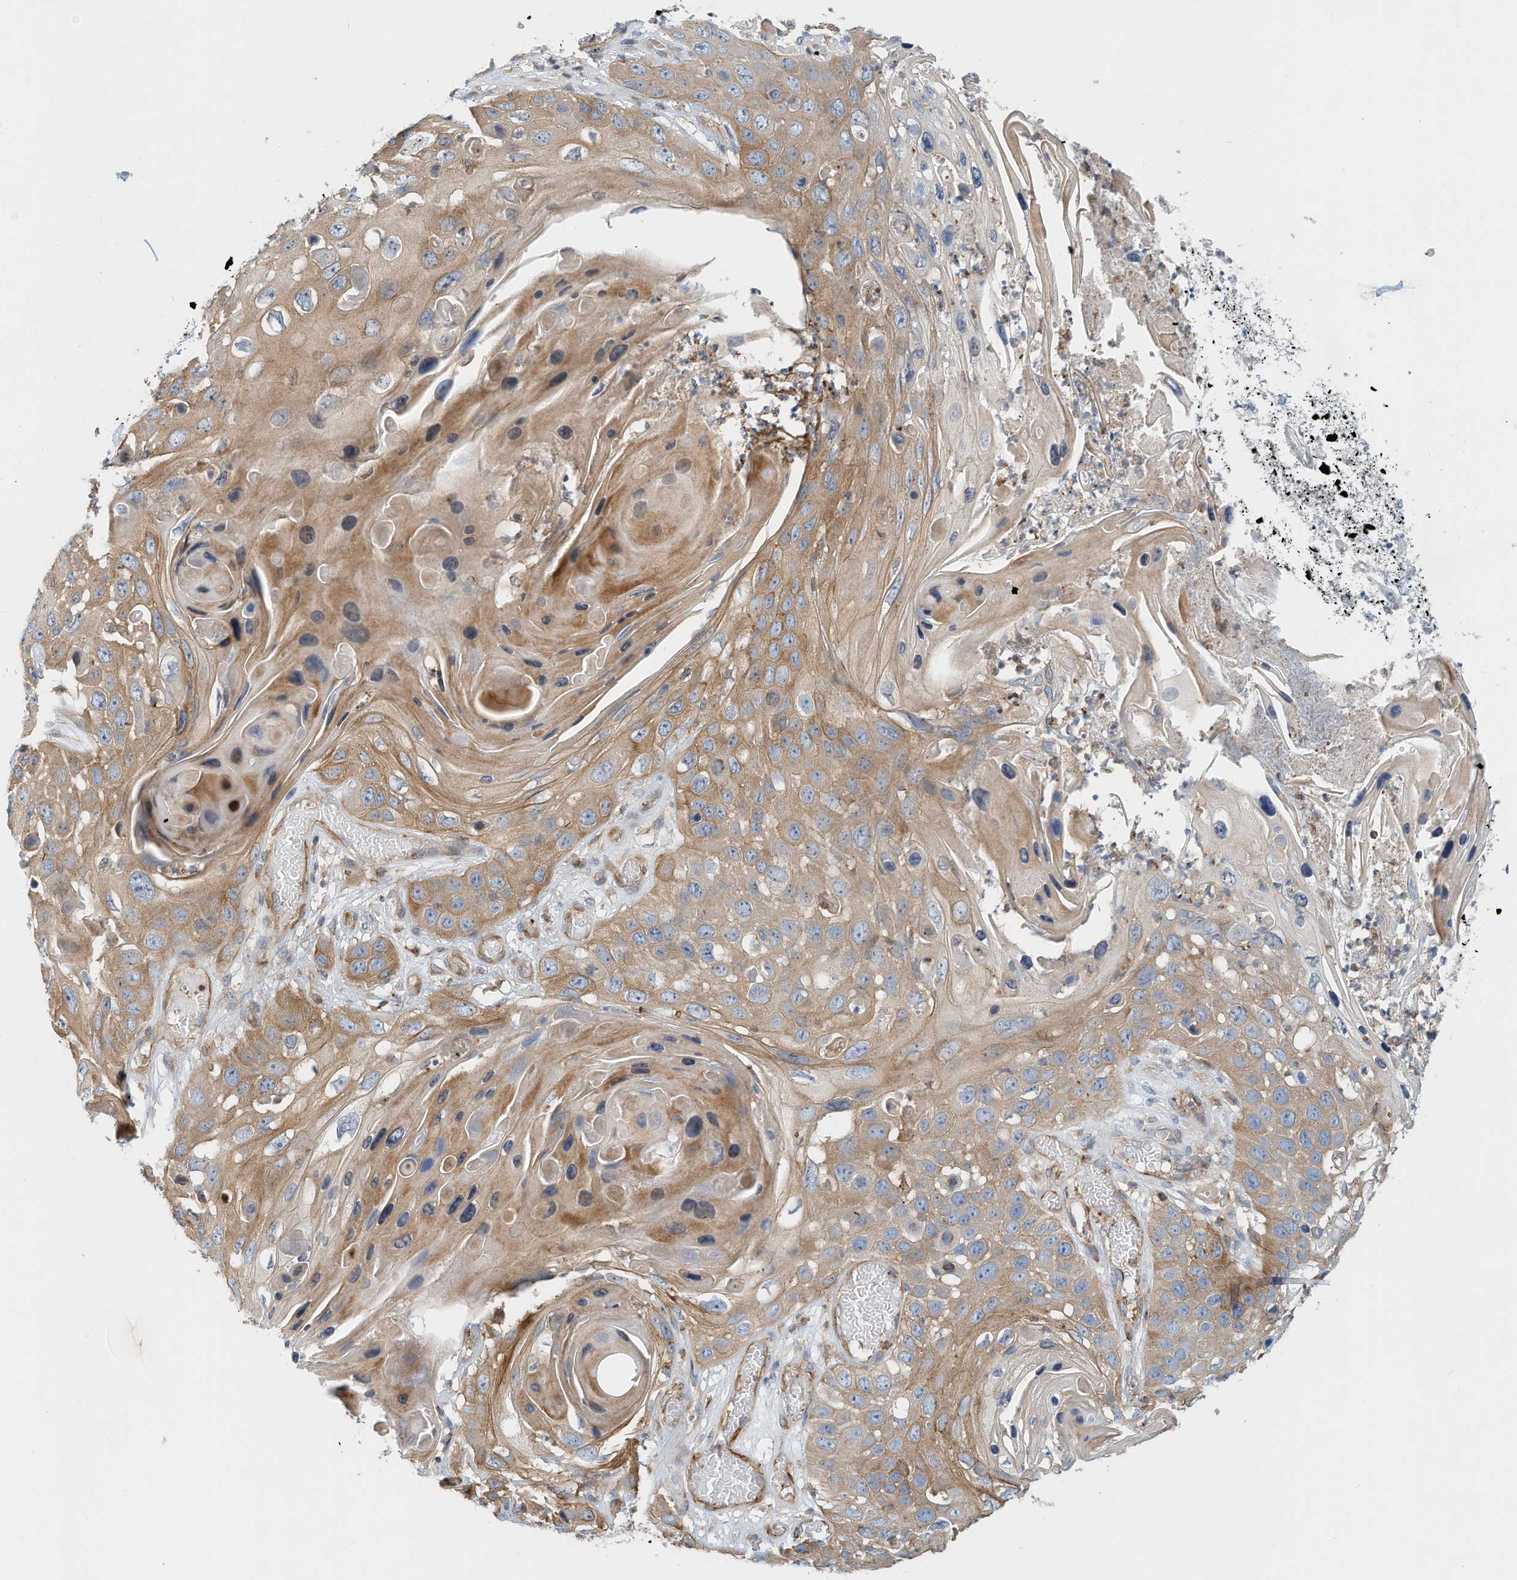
{"staining": {"intensity": "weak", "quantity": ">75%", "location": "cytoplasmic/membranous"}, "tissue": "skin cancer", "cell_type": "Tumor cells", "image_type": "cancer", "snomed": [{"axis": "morphology", "description": "Squamous cell carcinoma, NOS"}, {"axis": "topography", "description": "Skin"}], "caption": "Protein expression analysis of human squamous cell carcinoma (skin) reveals weak cytoplasmic/membranous expression in approximately >75% of tumor cells.", "gene": "MICAL1", "patient": {"sex": "male", "age": 55}}